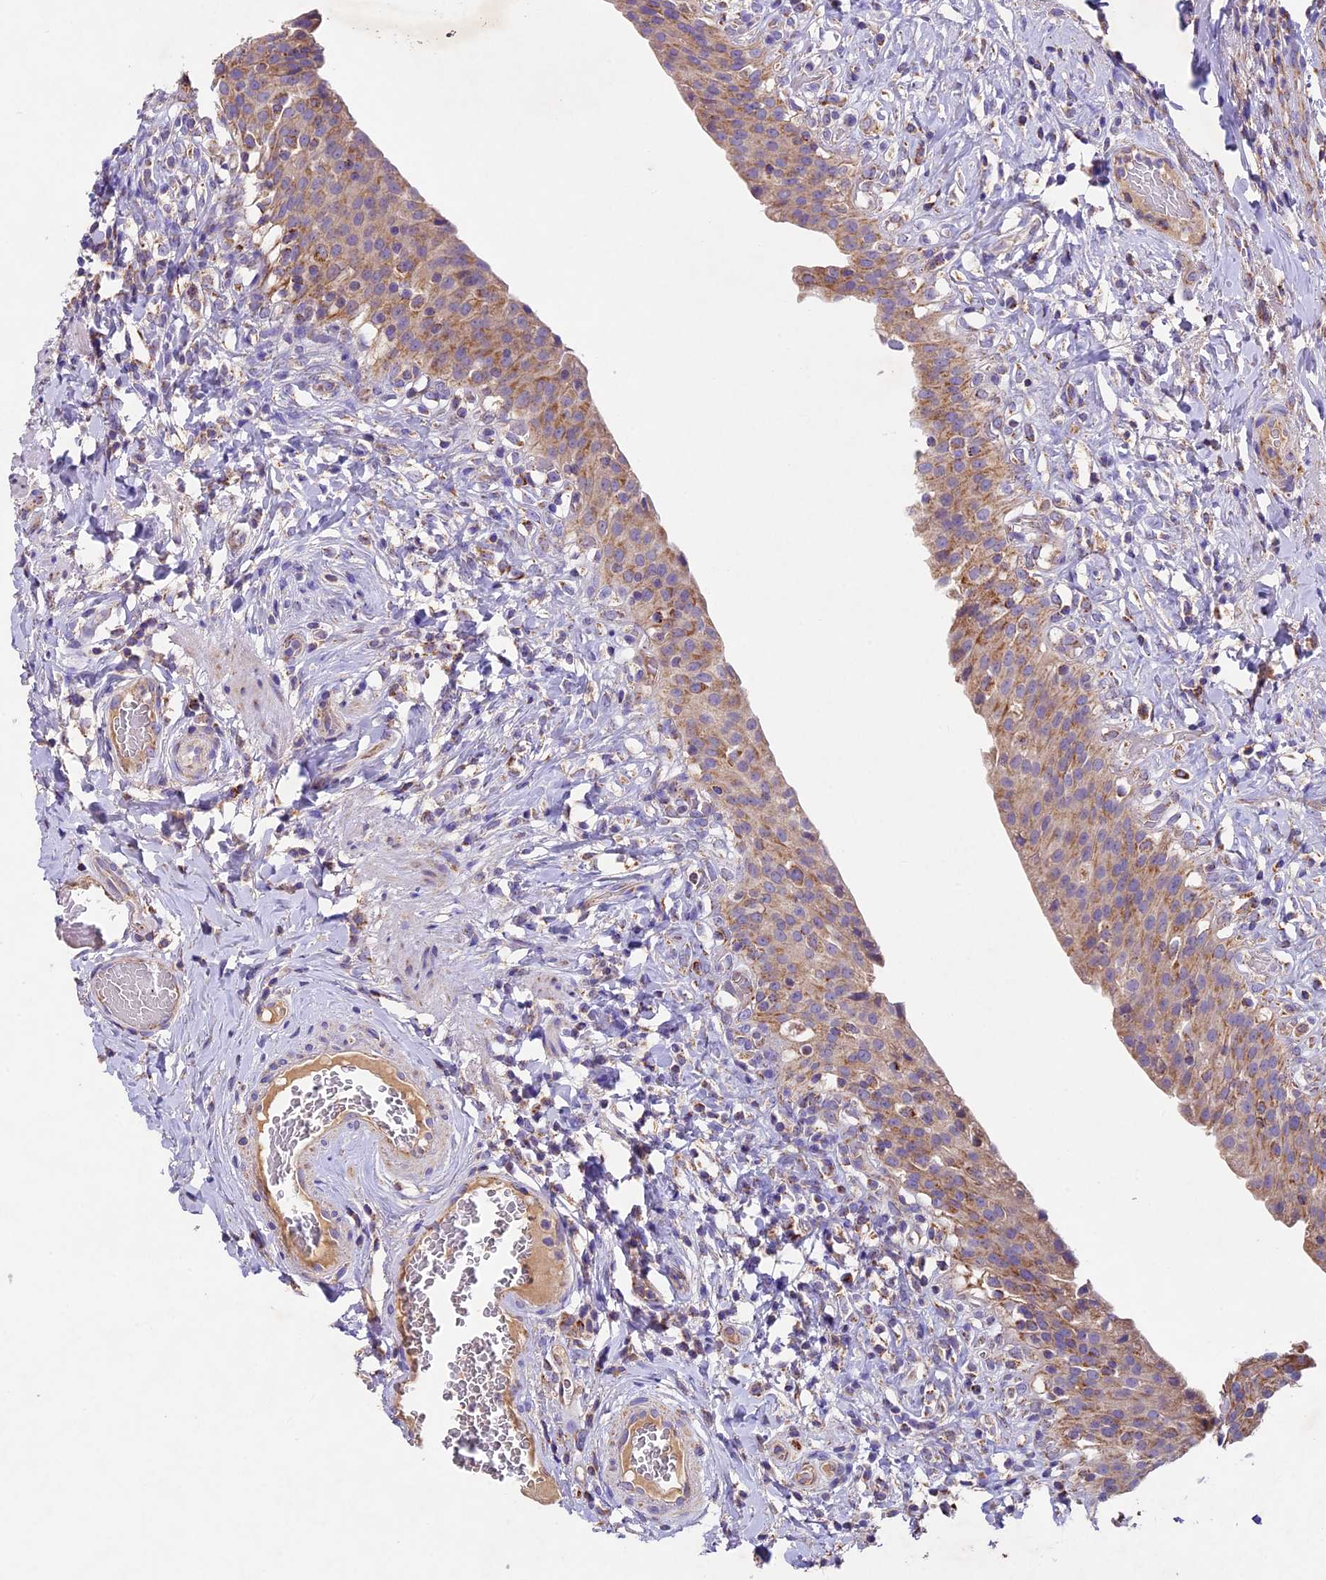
{"staining": {"intensity": "moderate", "quantity": "25%-75%", "location": "cytoplasmic/membranous"}, "tissue": "urinary bladder", "cell_type": "Urothelial cells", "image_type": "normal", "snomed": [{"axis": "morphology", "description": "Normal tissue, NOS"}, {"axis": "morphology", "description": "Inflammation, NOS"}, {"axis": "topography", "description": "Urinary bladder"}], "caption": "A high-resolution histopathology image shows immunohistochemistry staining of benign urinary bladder, which shows moderate cytoplasmic/membranous expression in about 25%-75% of urothelial cells.", "gene": "PMPCB", "patient": {"sex": "male", "age": 64}}